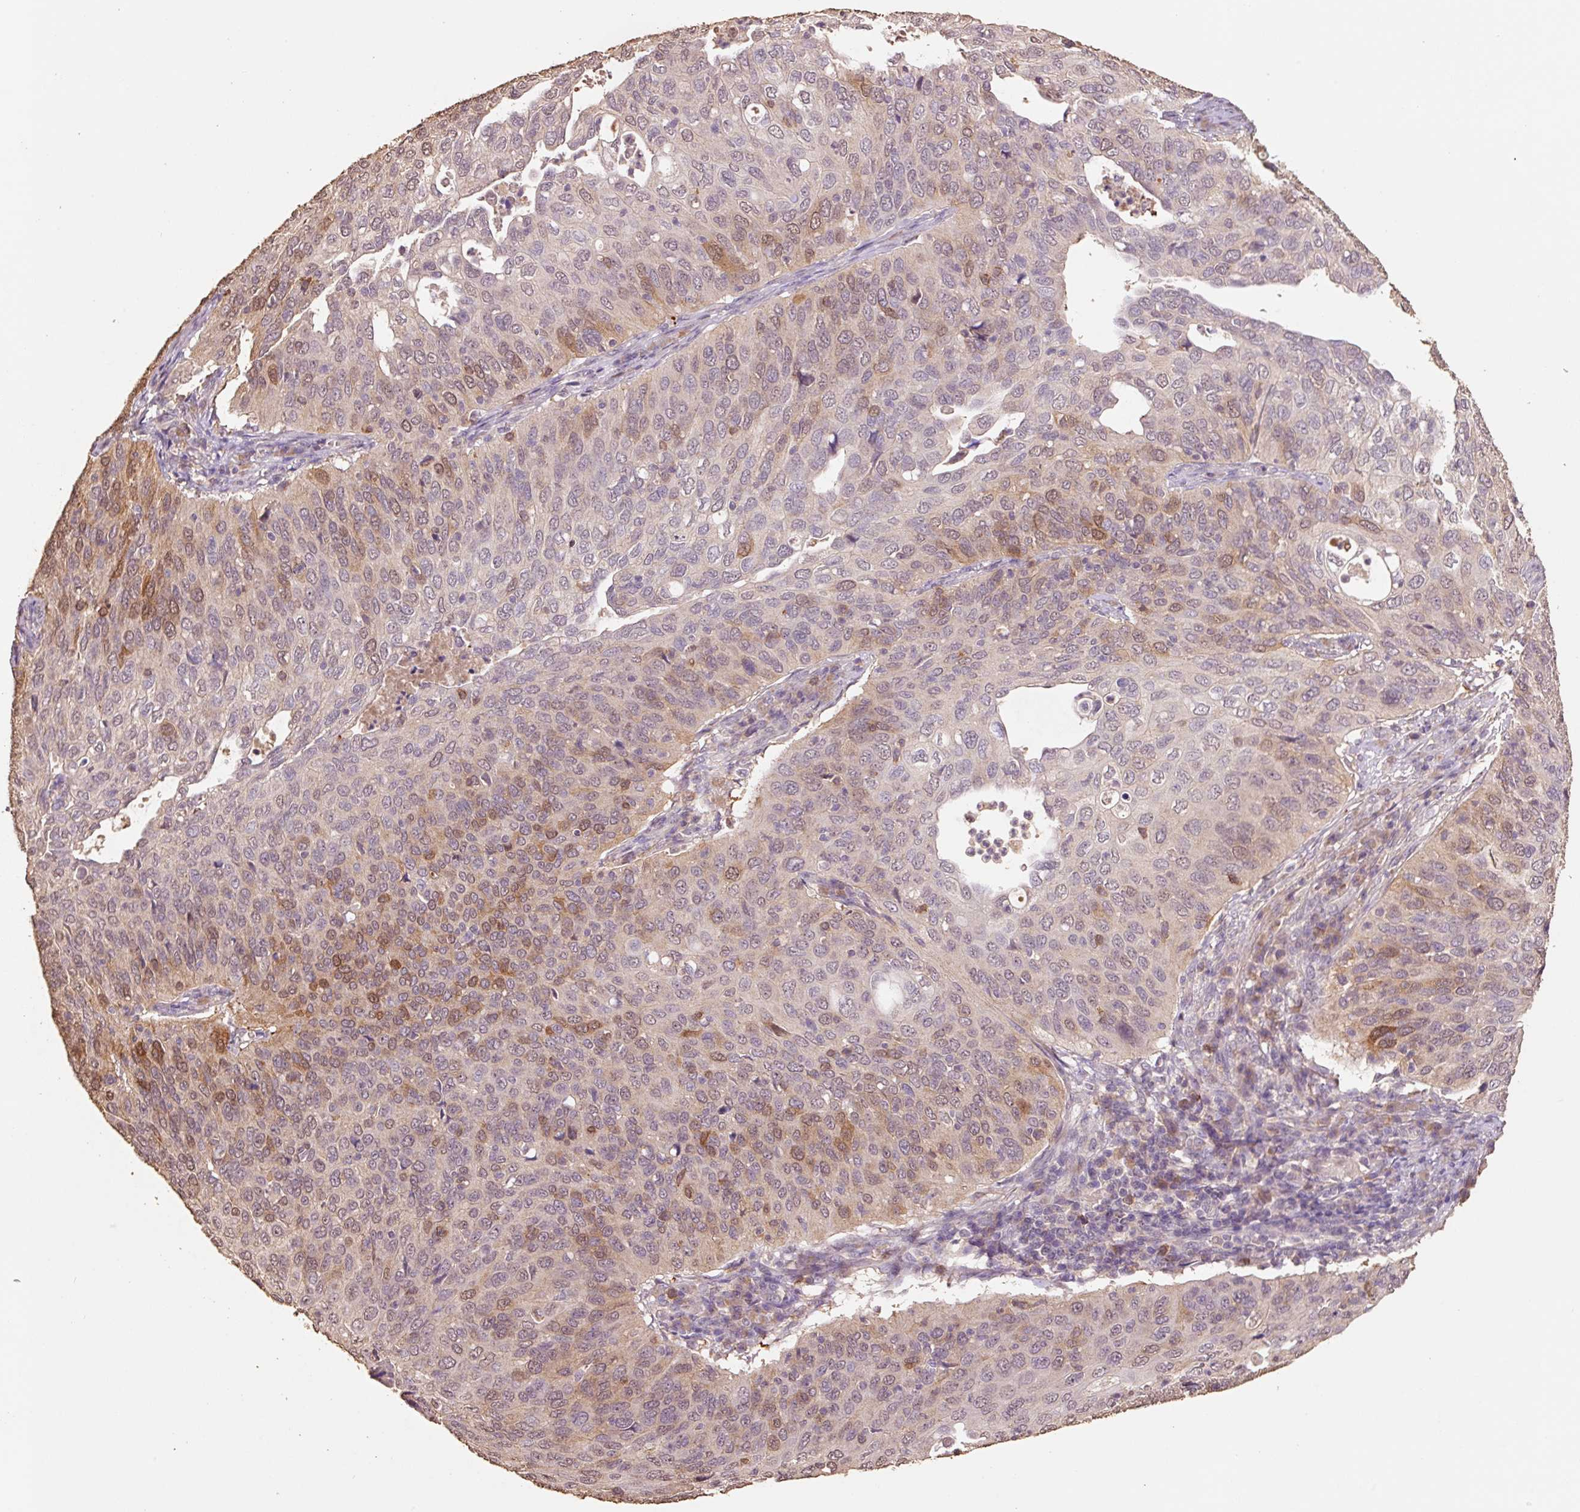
{"staining": {"intensity": "moderate", "quantity": "25%-75%", "location": "cytoplasmic/membranous,nuclear"}, "tissue": "cervical cancer", "cell_type": "Tumor cells", "image_type": "cancer", "snomed": [{"axis": "morphology", "description": "Squamous cell carcinoma, NOS"}, {"axis": "topography", "description": "Cervix"}], "caption": "Brown immunohistochemical staining in human squamous cell carcinoma (cervical) demonstrates moderate cytoplasmic/membranous and nuclear positivity in approximately 25%-75% of tumor cells.", "gene": "HERC2", "patient": {"sex": "female", "age": 36}}